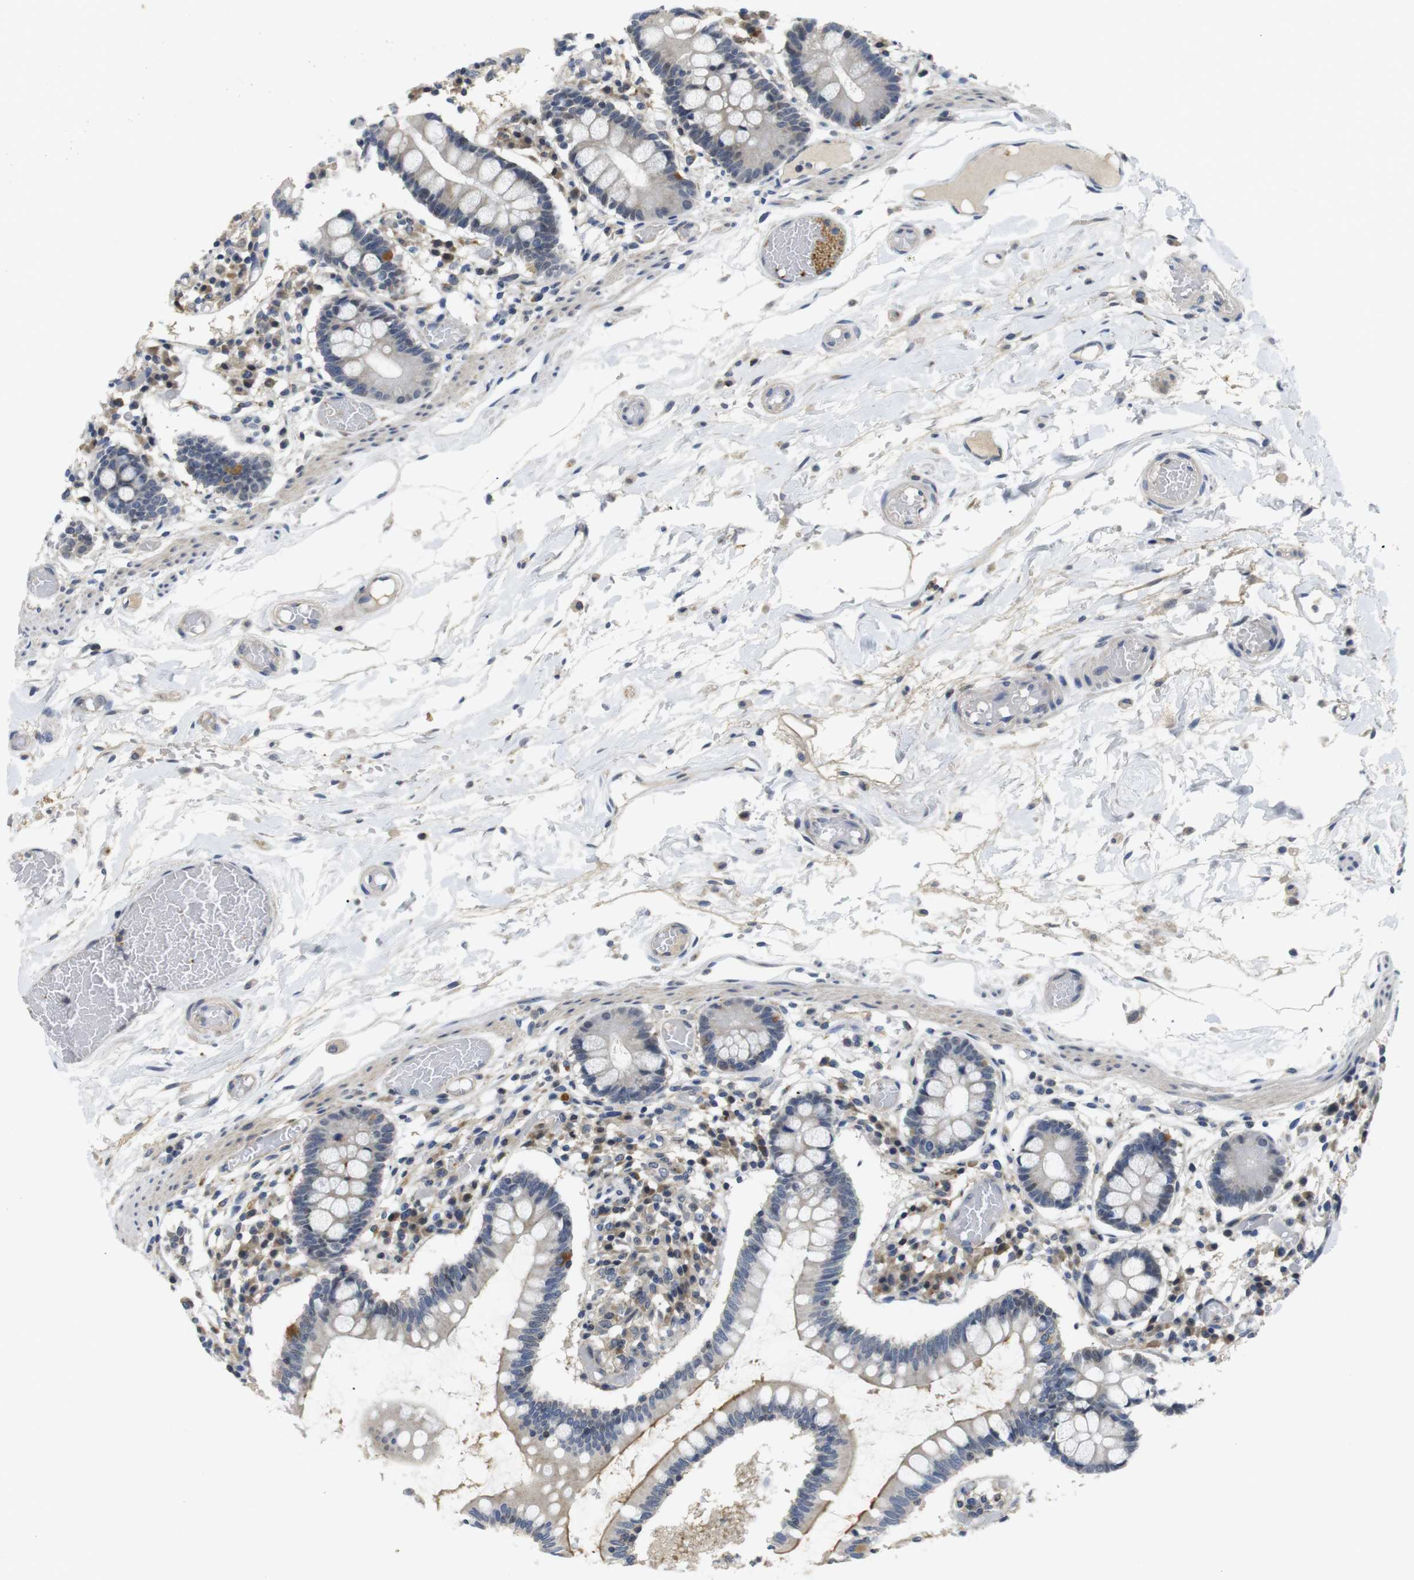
{"staining": {"intensity": "moderate", "quantity": "25%-75%", "location": "cytoplasmic/membranous"}, "tissue": "small intestine", "cell_type": "Glandular cells", "image_type": "normal", "snomed": [{"axis": "morphology", "description": "Normal tissue, NOS"}, {"axis": "topography", "description": "Small intestine"}], "caption": "Moderate cytoplasmic/membranous positivity for a protein is appreciated in about 25%-75% of glandular cells of normal small intestine using immunohistochemistry (IHC).", "gene": "FNTA", "patient": {"sex": "female", "age": 61}}